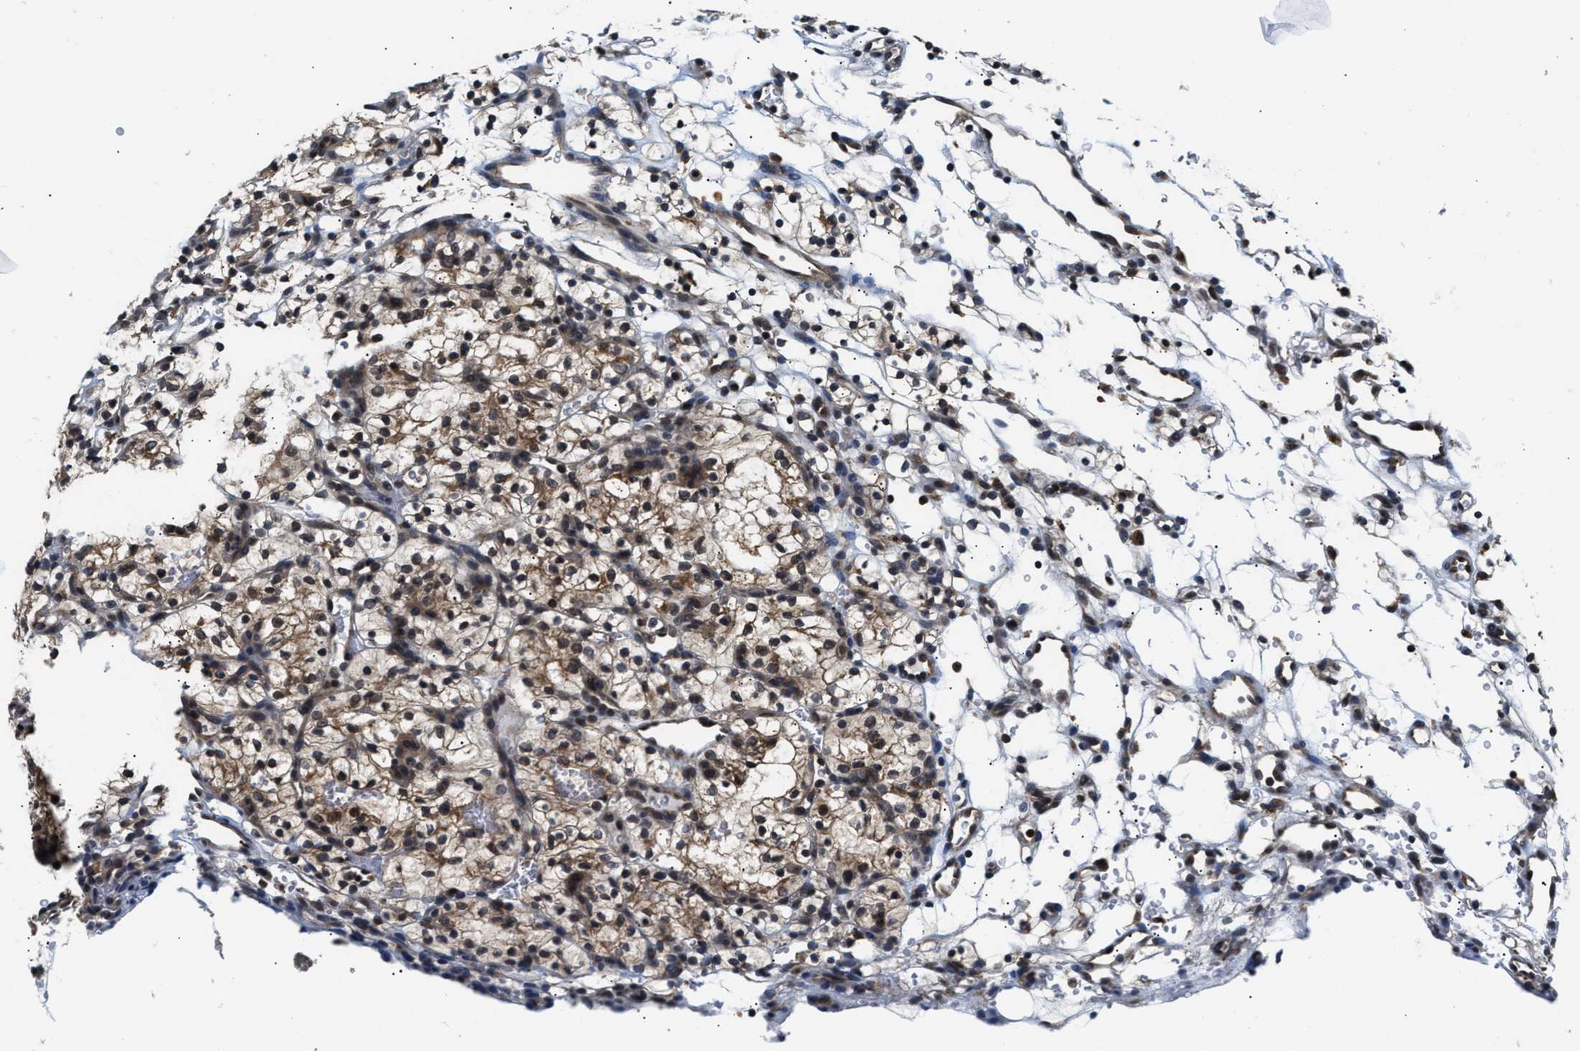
{"staining": {"intensity": "moderate", "quantity": ">75%", "location": "cytoplasmic/membranous,nuclear"}, "tissue": "renal cancer", "cell_type": "Tumor cells", "image_type": "cancer", "snomed": [{"axis": "morphology", "description": "Adenocarcinoma, NOS"}, {"axis": "topography", "description": "Kidney"}], "caption": "A high-resolution photomicrograph shows immunohistochemistry staining of renal cancer (adenocarcinoma), which exhibits moderate cytoplasmic/membranous and nuclear staining in approximately >75% of tumor cells.", "gene": "RAB29", "patient": {"sex": "female", "age": 57}}